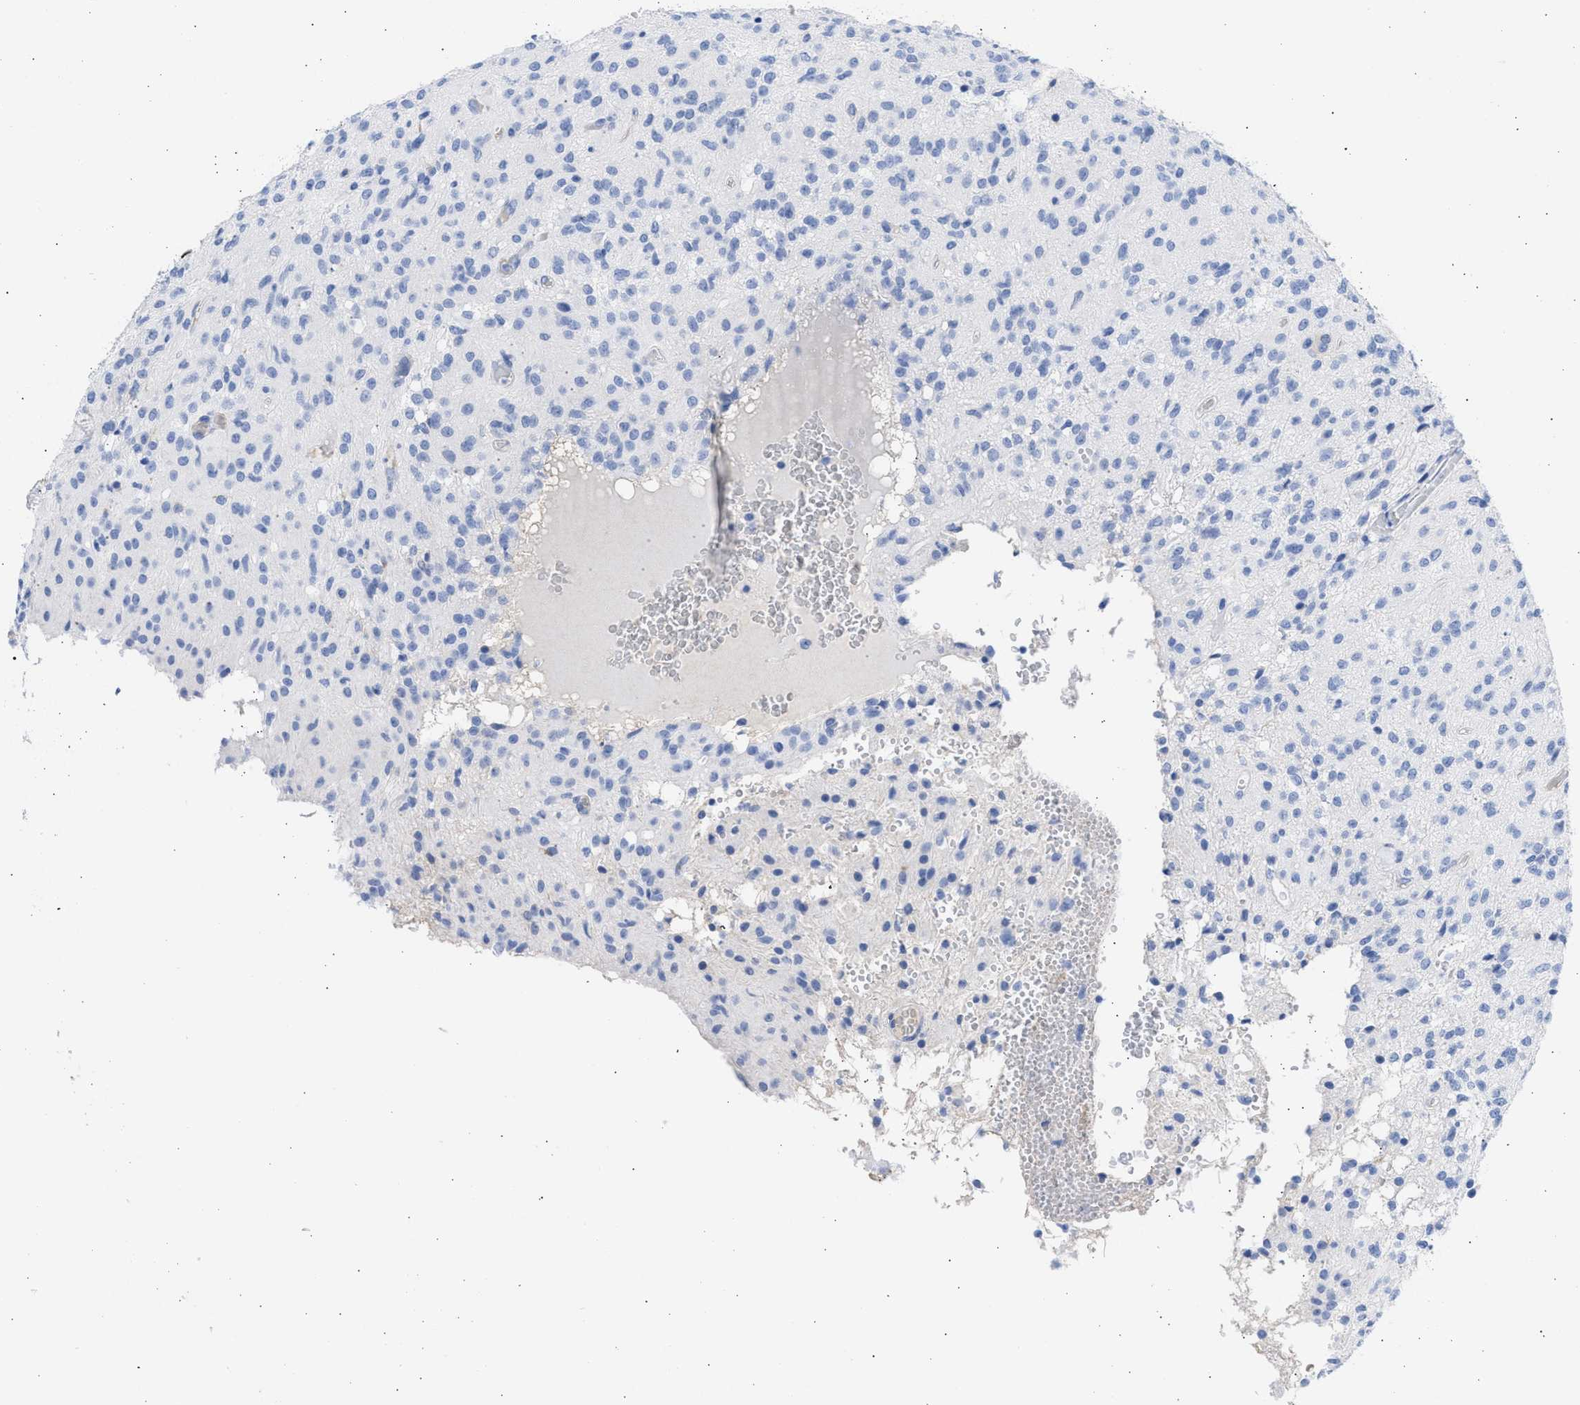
{"staining": {"intensity": "negative", "quantity": "none", "location": "none"}, "tissue": "glioma", "cell_type": "Tumor cells", "image_type": "cancer", "snomed": [{"axis": "morphology", "description": "Glioma, malignant, High grade"}, {"axis": "topography", "description": "Brain"}], "caption": "High magnification brightfield microscopy of glioma stained with DAB (3,3'-diaminobenzidine) (brown) and counterstained with hematoxylin (blue): tumor cells show no significant expression.", "gene": "RSPH1", "patient": {"sex": "female", "age": 59}}